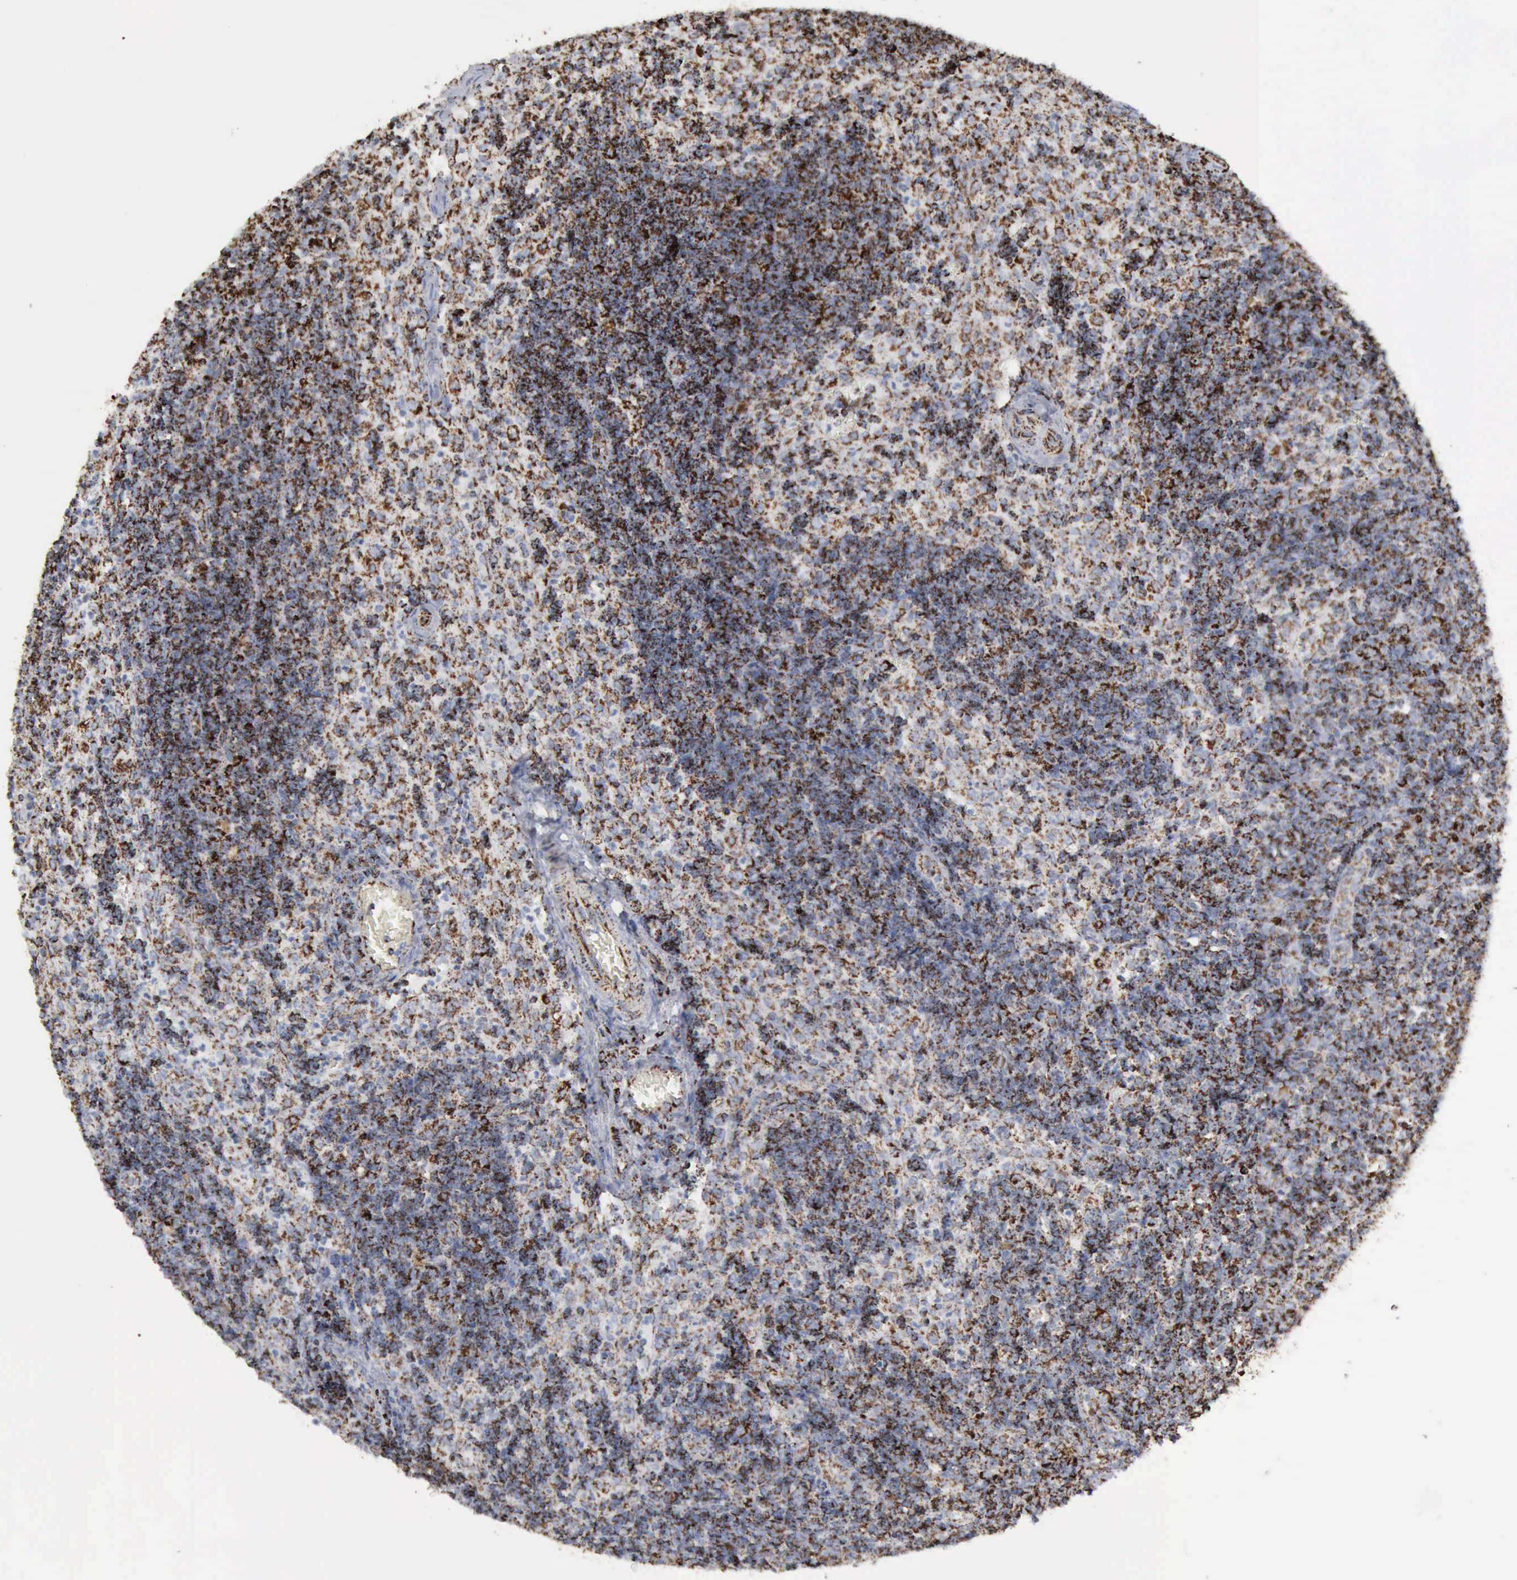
{"staining": {"intensity": "moderate", "quantity": ">75%", "location": "cytoplasmic/membranous"}, "tissue": "lymph node", "cell_type": "Germinal center cells", "image_type": "normal", "snomed": [{"axis": "morphology", "description": "Normal tissue, NOS"}, {"axis": "morphology", "description": "Inflammation, NOS"}, {"axis": "topography", "description": "Lymph node"}, {"axis": "topography", "description": "Salivary gland"}], "caption": "IHC photomicrograph of benign lymph node: human lymph node stained using immunohistochemistry (IHC) exhibits medium levels of moderate protein expression localized specifically in the cytoplasmic/membranous of germinal center cells, appearing as a cytoplasmic/membranous brown color.", "gene": "ACO2", "patient": {"sex": "male", "age": 3}}